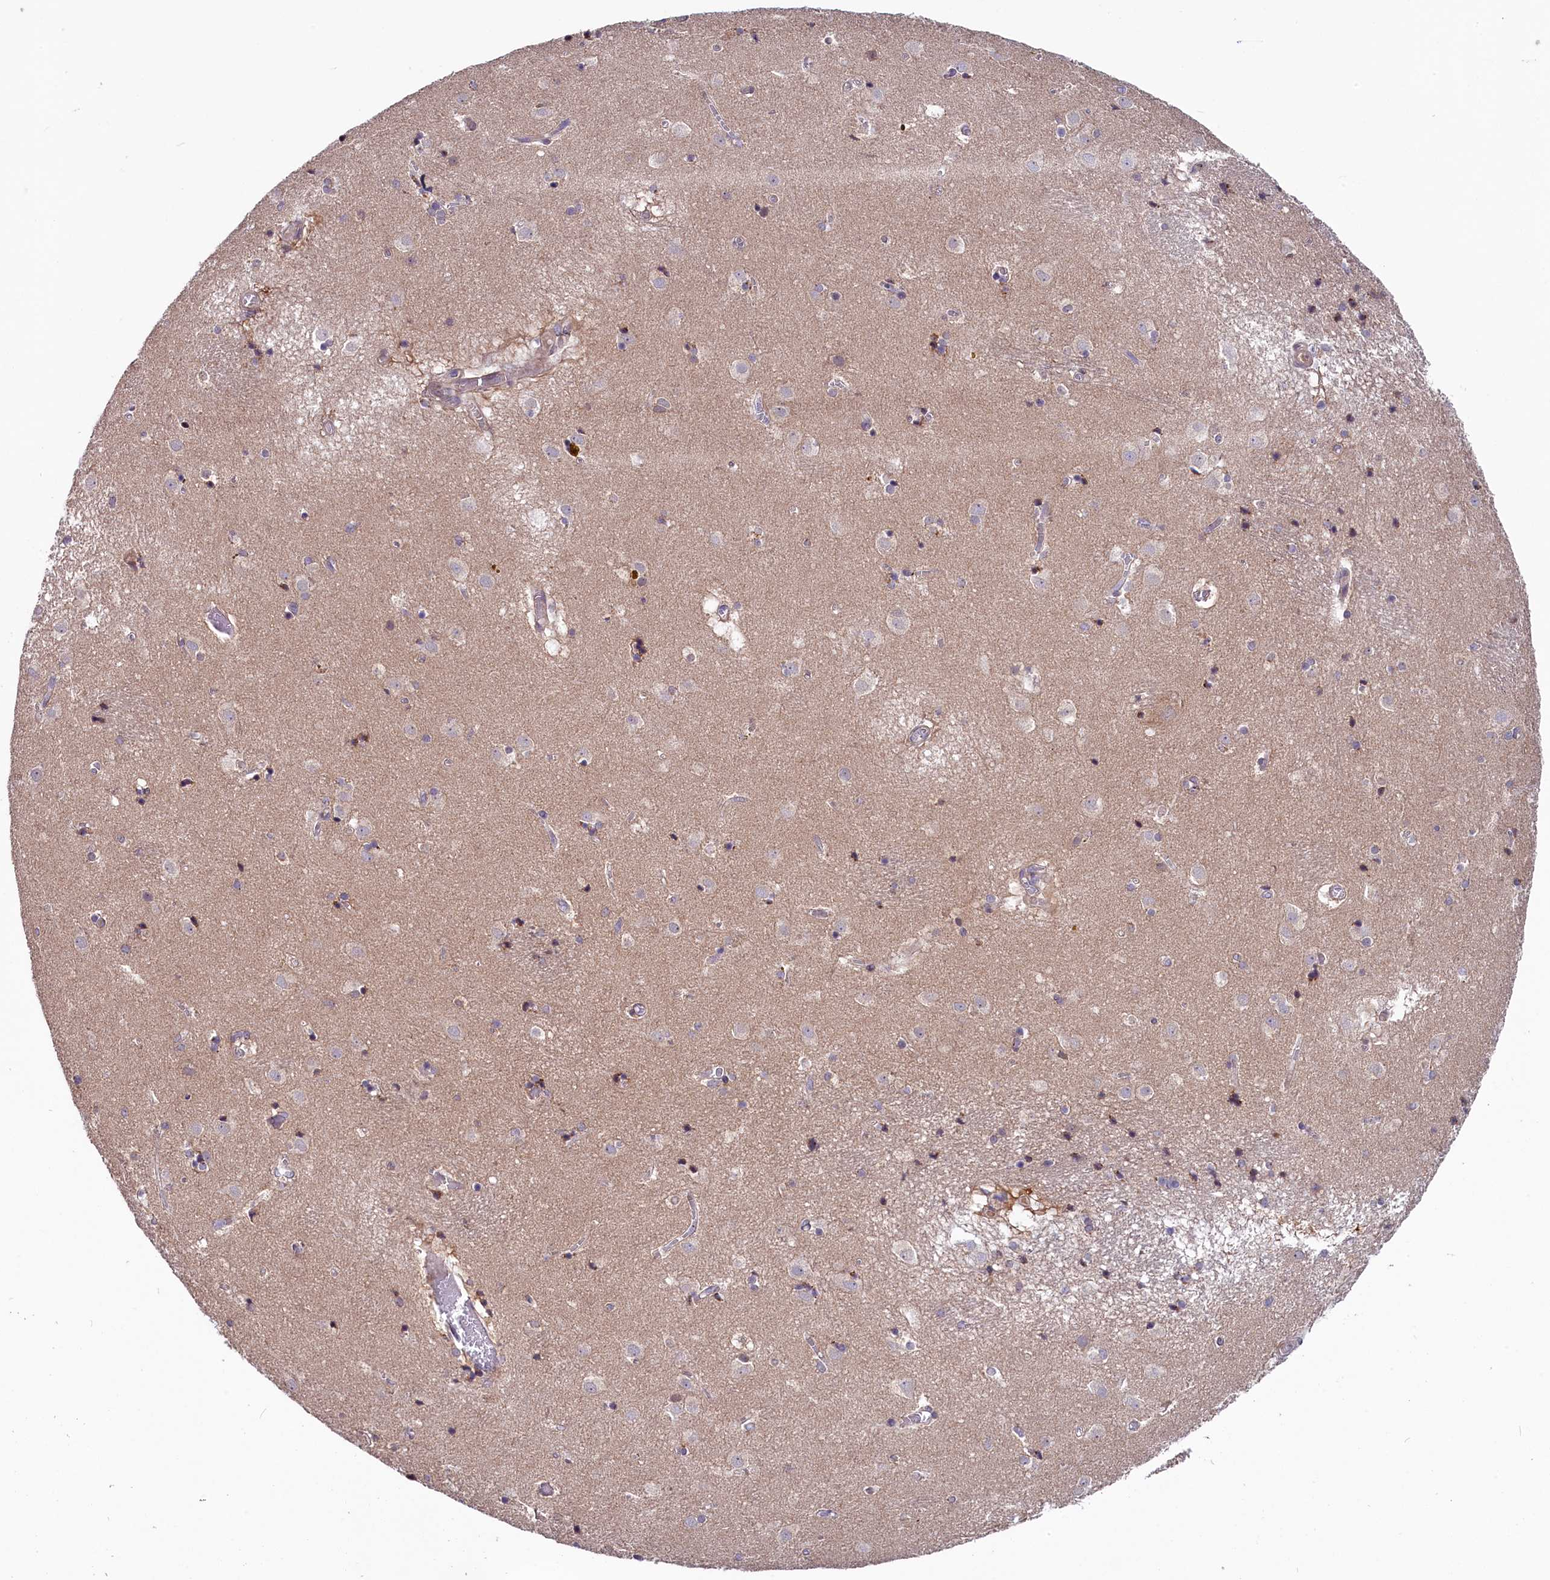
{"staining": {"intensity": "negative", "quantity": "none", "location": "none"}, "tissue": "caudate", "cell_type": "Glial cells", "image_type": "normal", "snomed": [{"axis": "morphology", "description": "Normal tissue, NOS"}, {"axis": "topography", "description": "Lateral ventricle wall"}], "caption": "Immunohistochemistry of normal caudate exhibits no positivity in glial cells. (Immunohistochemistry (ihc), brightfield microscopy, high magnification).", "gene": "SLC39A6", "patient": {"sex": "male", "age": 70}}